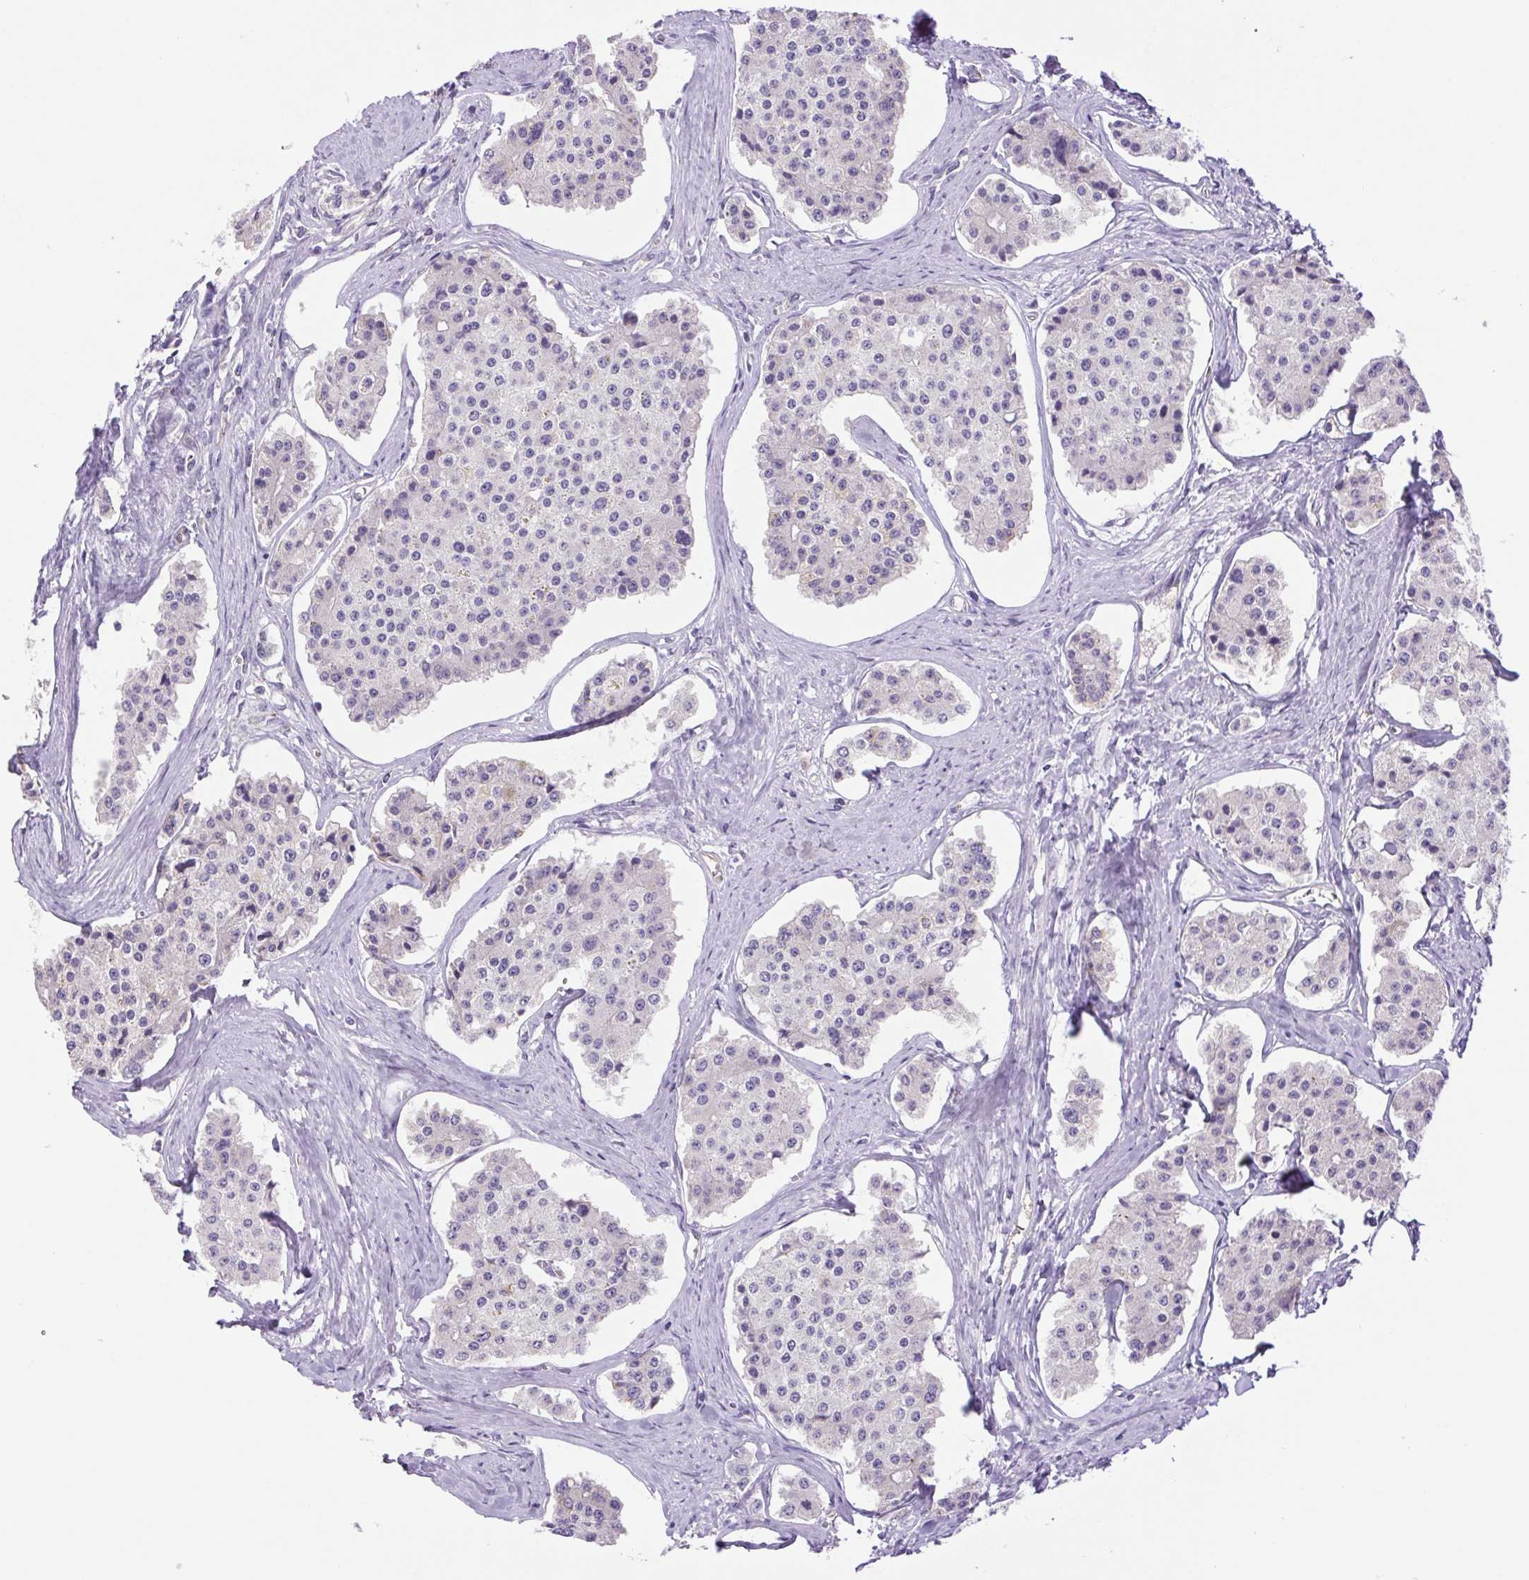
{"staining": {"intensity": "negative", "quantity": "none", "location": "none"}, "tissue": "carcinoid", "cell_type": "Tumor cells", "image_type": "cancer", "snomed": [{"axis": "morphology", "description": "Carcinoid, malignant, NOS"}, {"axis": "topography", "description": "Small intestine"}], "caption": "Tumor cells are negative for brown protein staining in malignant carcinoid.", "gene": "FAM177B", "patient": {"sex": "female", "age": 65}}